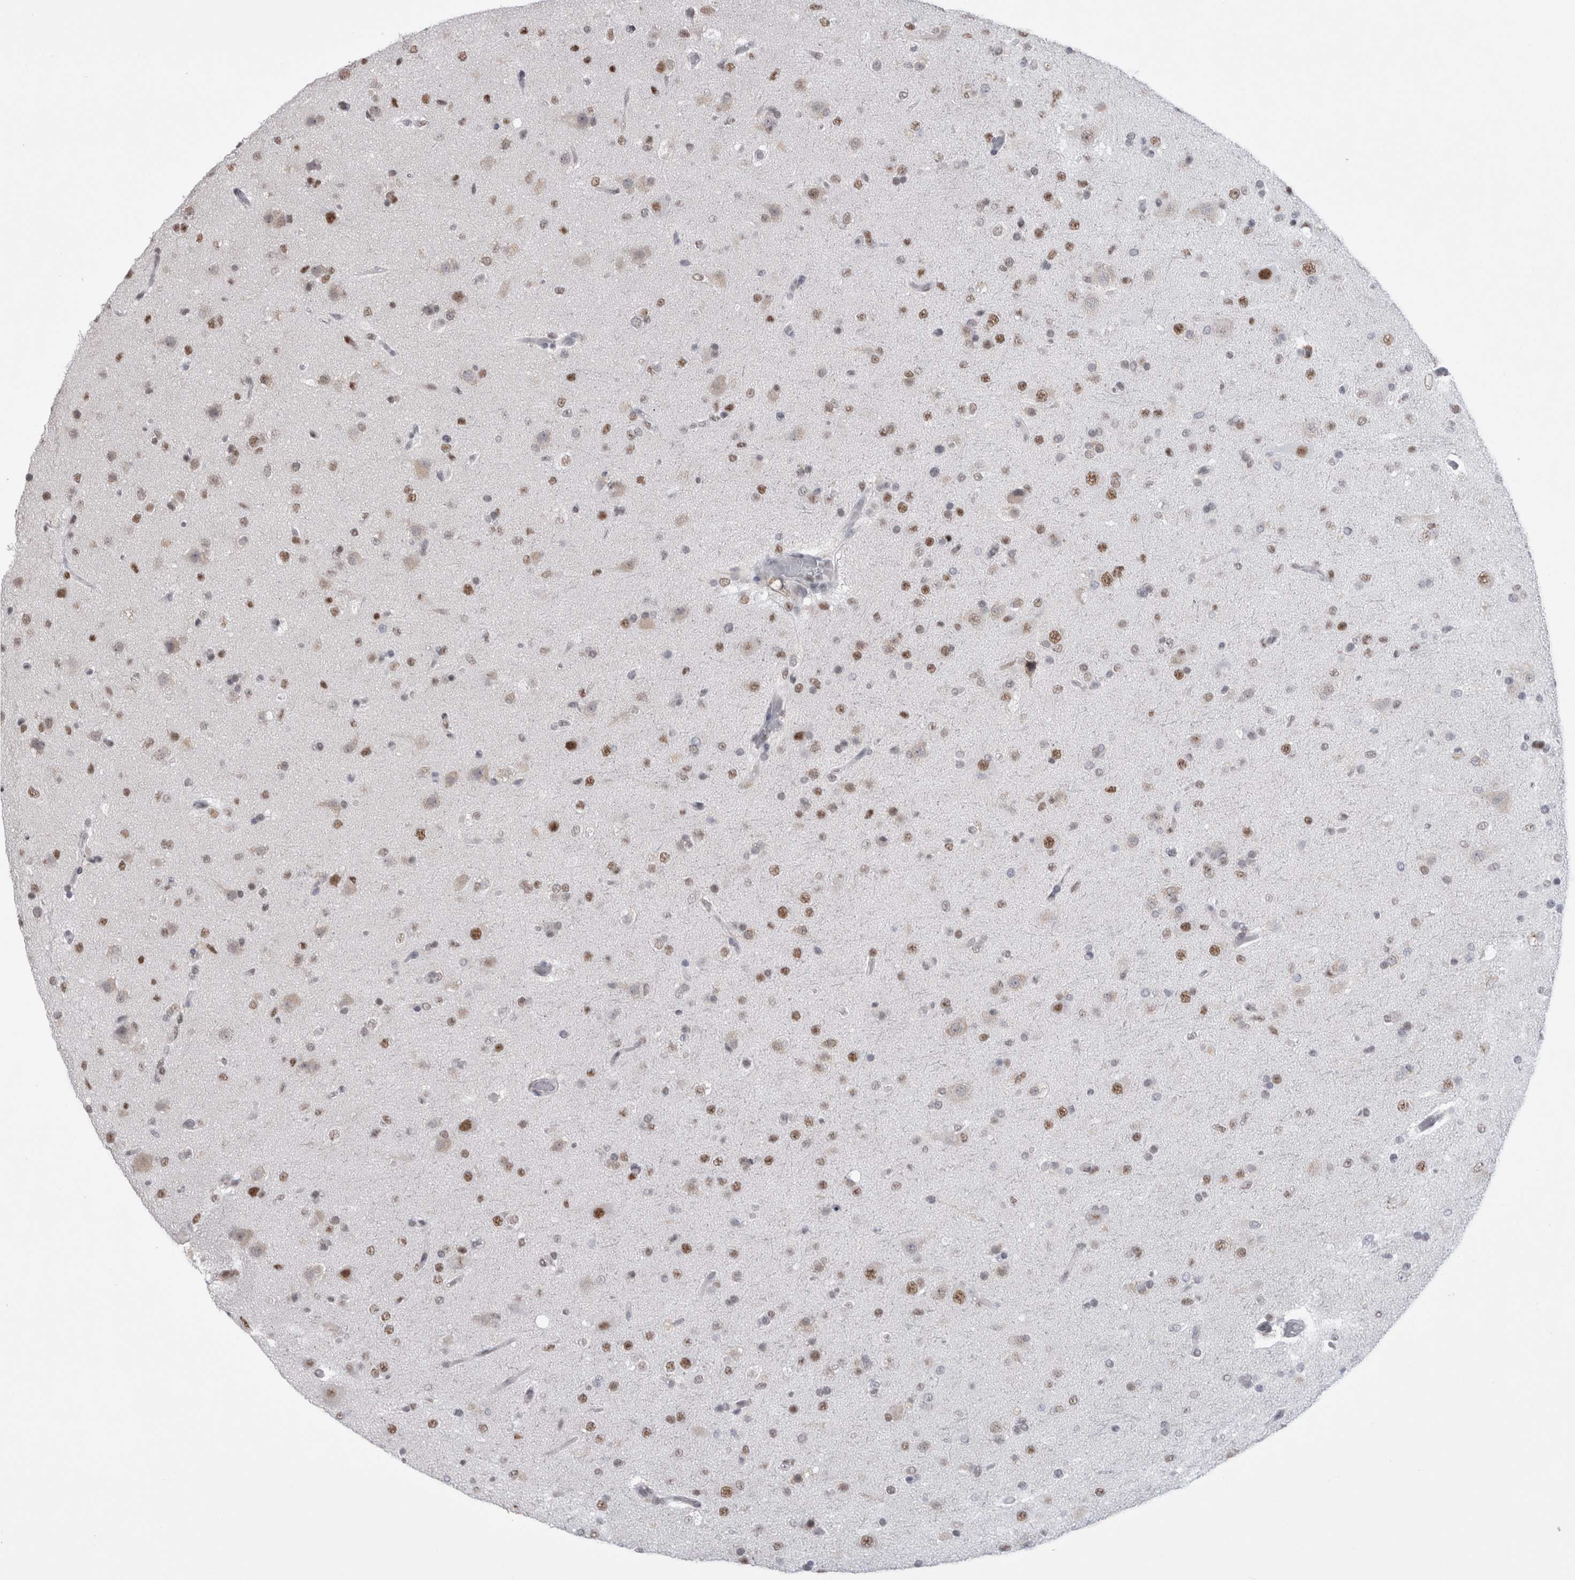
{"staining": {"intensity": "moderate", "quantity": "25%-75%", "location": "nuclear"}, "tissue": "glioma", "cell_type": "Tumor cells", "image_type": "cancer", "snomed": [{"axis": "morphology", "description": "Glioma, malignant, Low grade"}, {"axis": "topography", "description": "Brain"}], "caption": "An immunohistochemistry (IHC) photomicrograph of neoplastic tissue is shown. Protein staining in brown labels moderate nuclear positivity in malignant glioma (low-grade) within tumor cells.", "gene": "API5", "patient": {"sex": "male", "age": 65}}